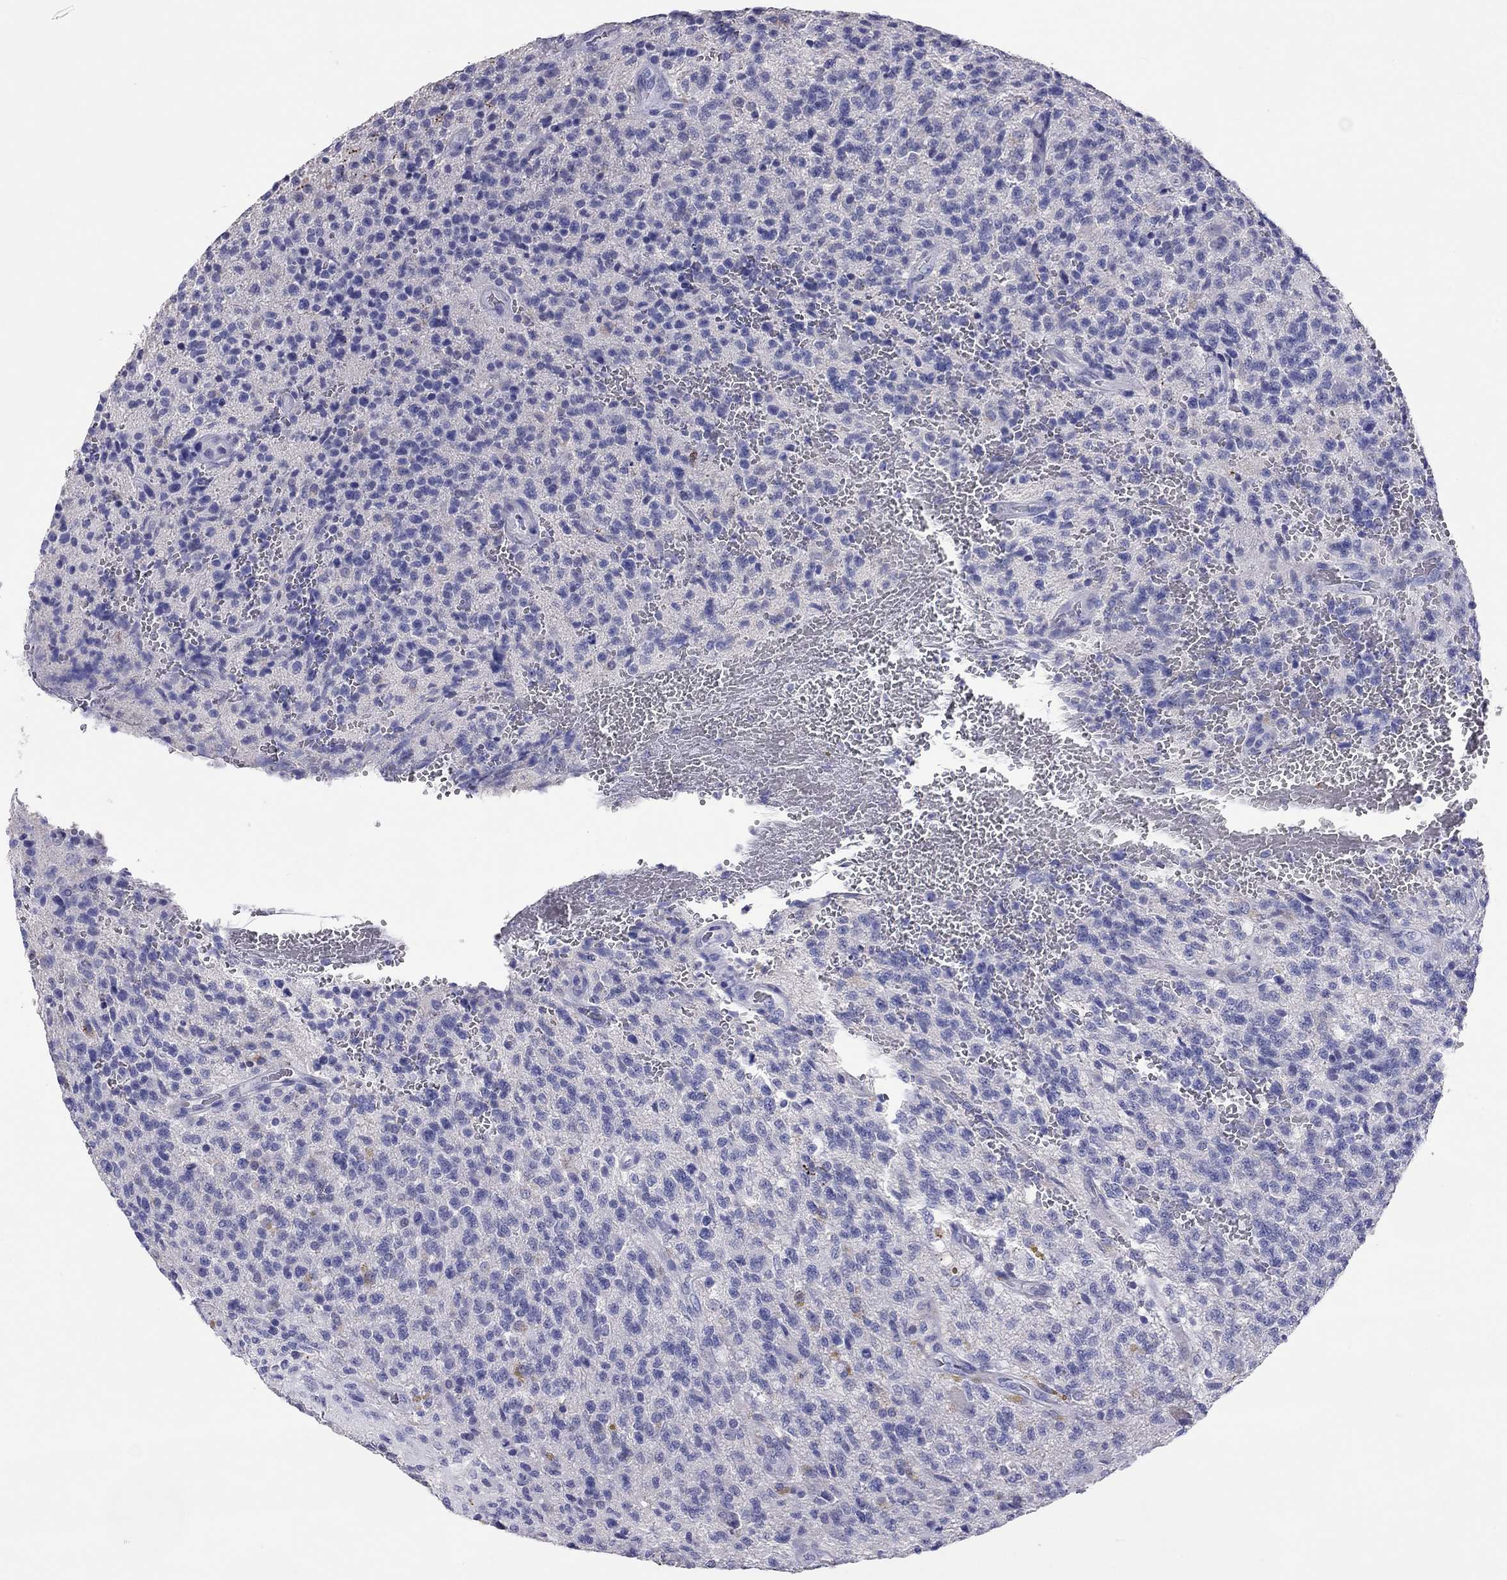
{"staining": {"intensity": "negative", "quantity": "none", "location": "none"}, "tissue": "glioma", "cell_type": "Tumor cells", "image_type": "cancer", "snomed": [{"axis": "morphology", "description": "Glioma, malignant, High grade"}, {"axis": "topography", "description": "Brain"}], "caption": "Tumor cells show no significant expression in malignant glioma (high-grade). (DAB IHC visualized using brightfield microscopy, high magnification).", "gene": "CALHM1", "patient": {"sex": "male", "age": 56}}